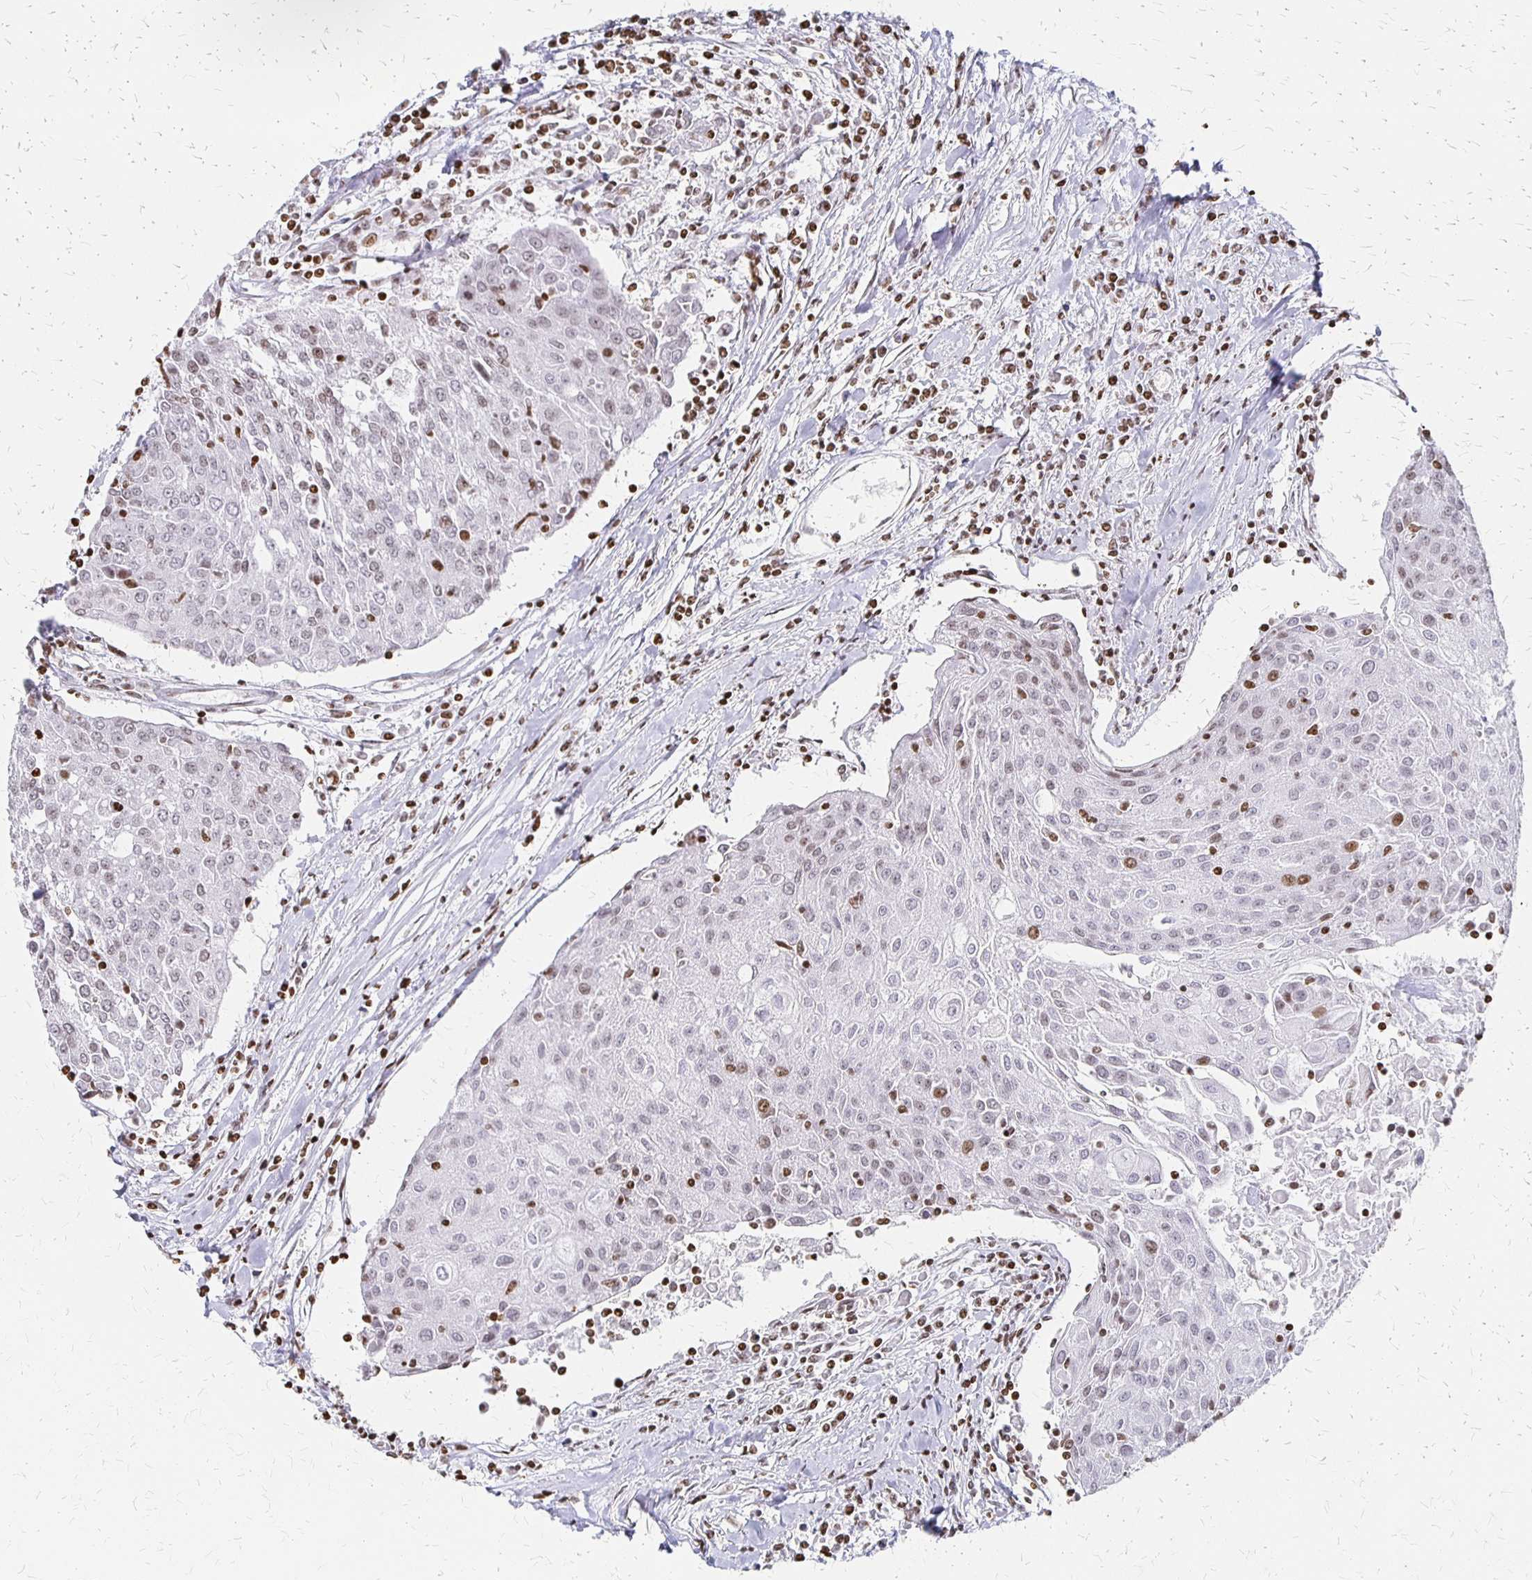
{"staining": {"intensity": "weak", "quantity": "25%-75%", "location": "nuclear"}, "tissue": "urothelial cancer", "cell_type": "Tumor cells", "image_type": "cancer", "snomed": [{"axis": "morphology", "description": "Urothelial carcinoma, High grade"}, {"axis": "topography", "description": "Urinary bladder"}], "caption": "This is an image of immunohistochemistry (IHC) staining of high-grade urothelial carcinoma, which shows weak staining in the nuclear of tumor cells.", "gene": "ZNF280C", "patient": {"sex": "female", "age": 85}}